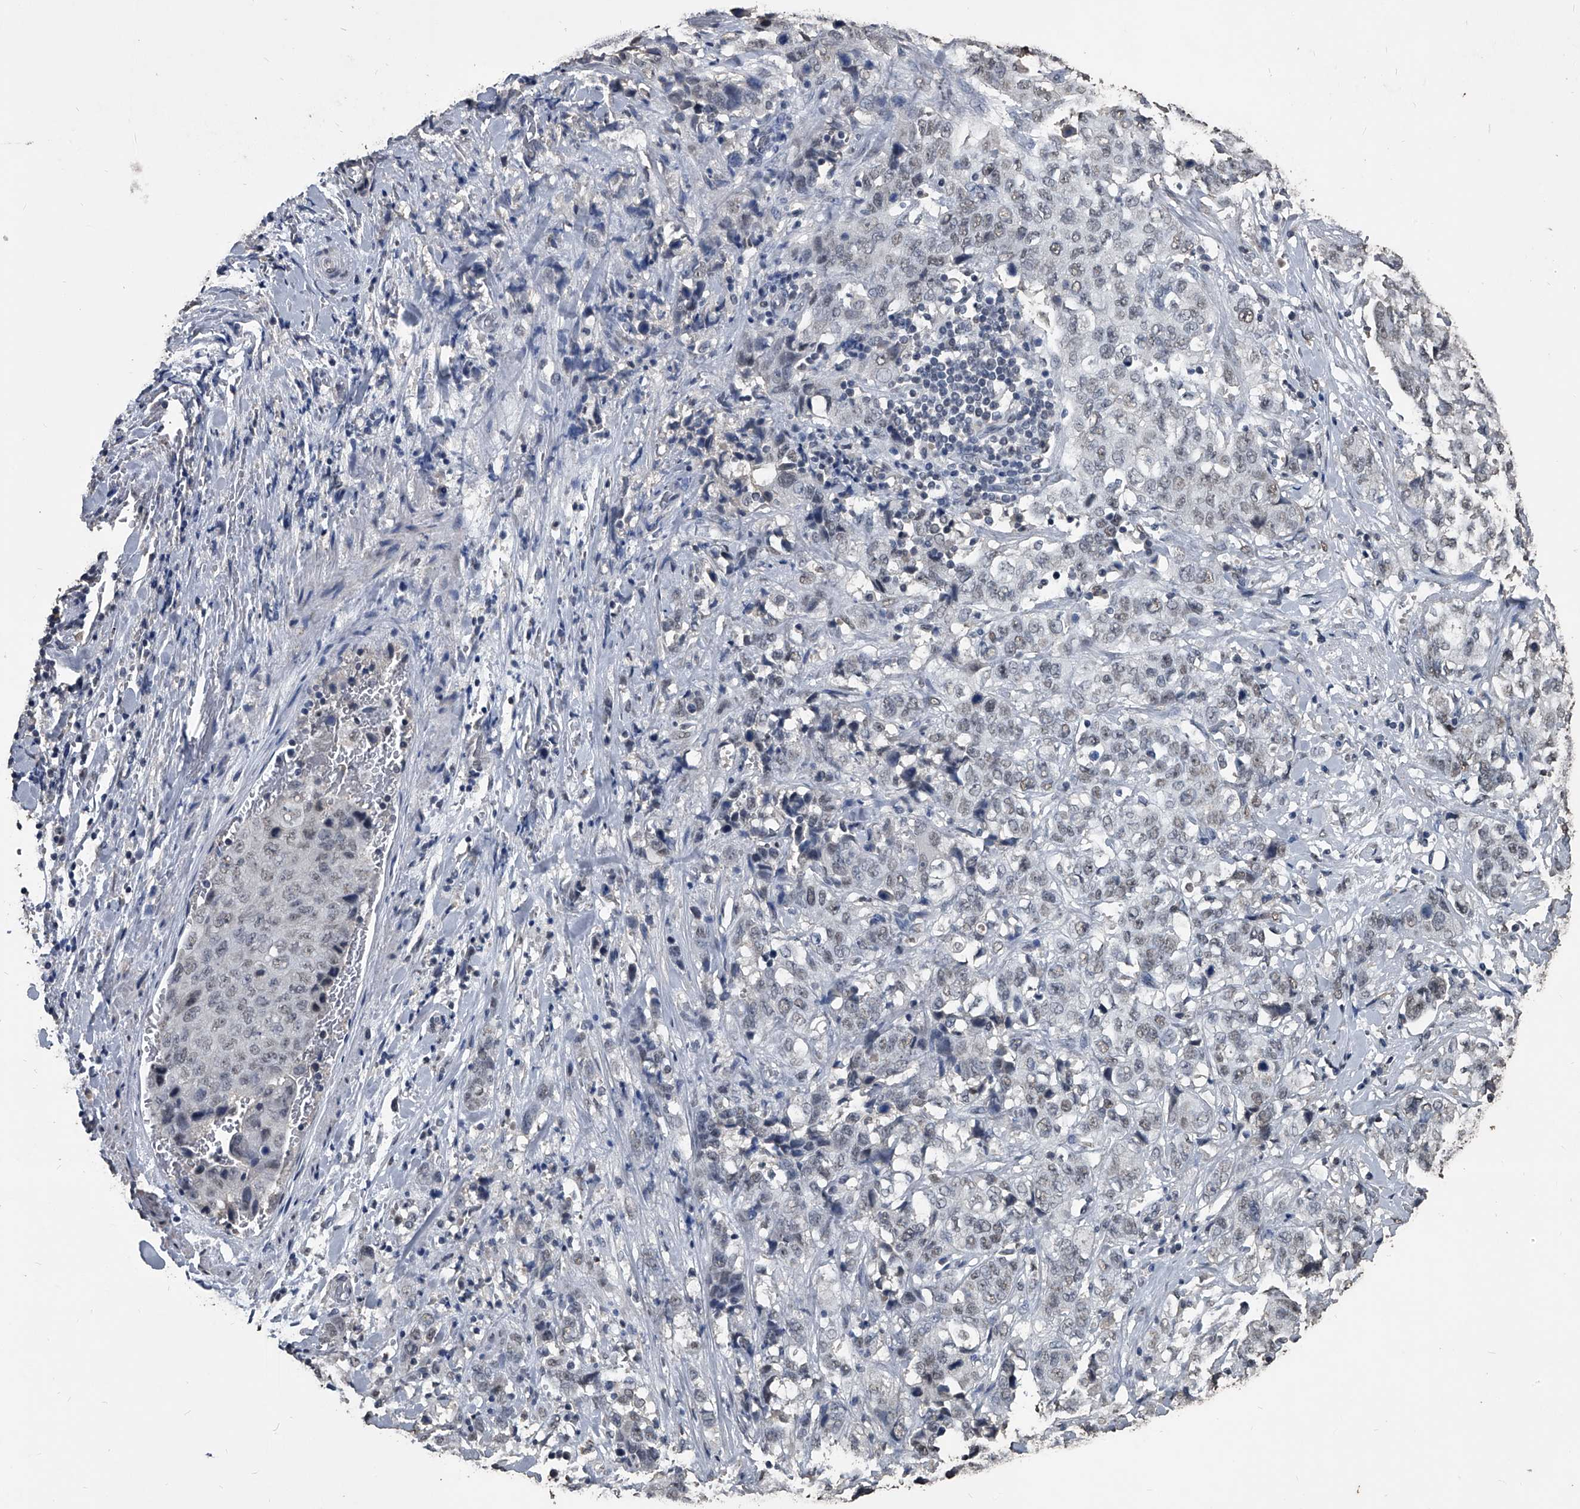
{"staining": {"intensity": "negative", "quantity": "none", "location": "none"}, "tissue": "stomach cancer", "cell_type": "Tumor cells", "image_type": "cancer", "snomed": [{"axis": "morphology", "description": "Adenocarcinoma, NOS"}, {"axis": "topography", "description": "Stomach"}], "caption": "Immunohistochemical staining of stomach adenocarcinoma demonstrates no significant staining in tumor cells.", "gene": "MATR3", "patient": {"sex": "male", "age": 48}}